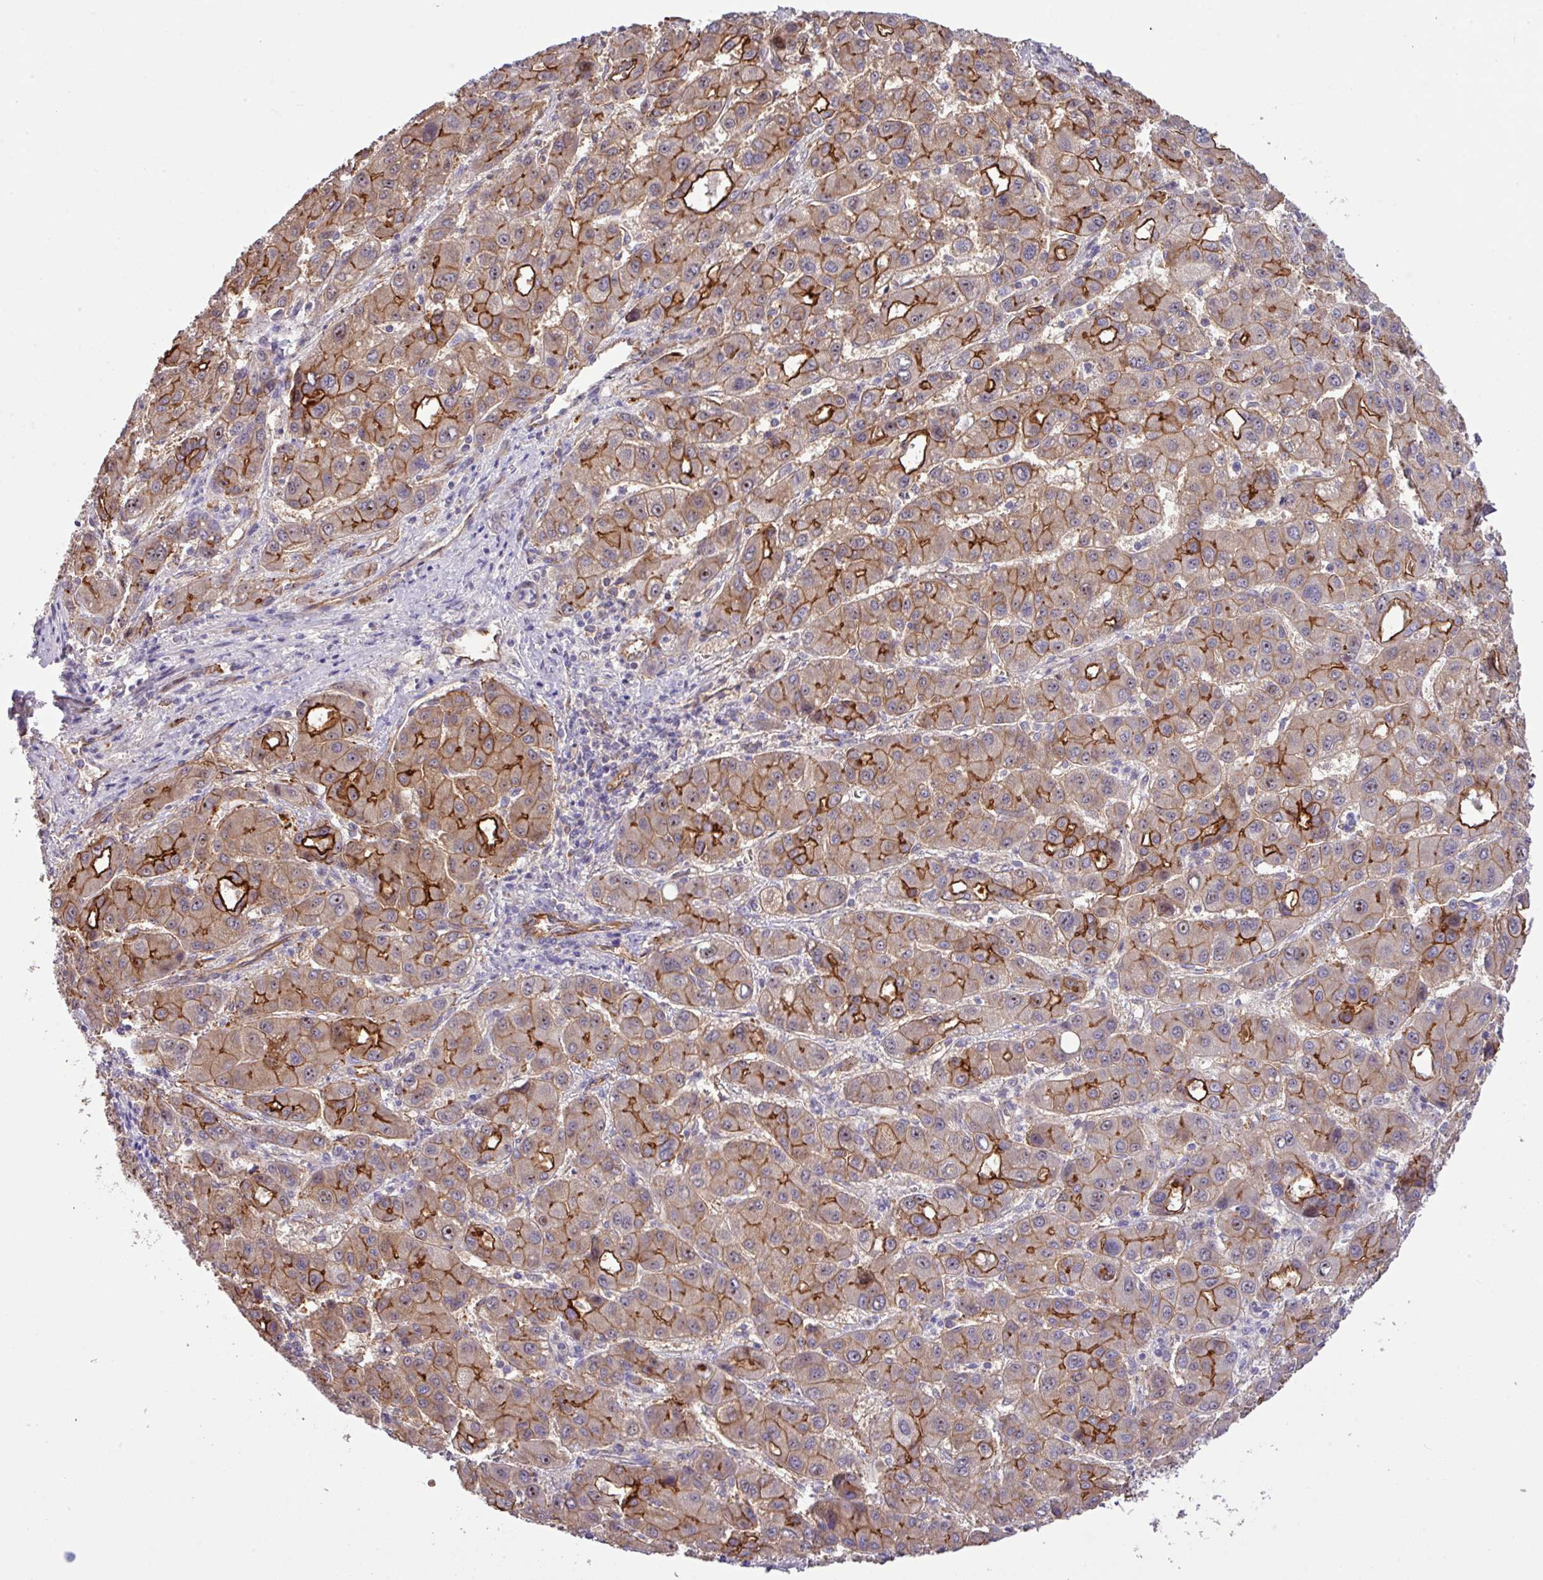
{"staining": {"intensity": "moderate", "quantity": ">75%", "location": "cytoplasmic/membranous"}, "tissue": "liver cancer", "cell_type": "Tumor cells", "image_type": "cancer", "snomed": [{"axis": "morphology", "description": "Carcinoma, Hepatocellular, NOS"}, {"axis": "topography", "description": "Liver"}], "caption": "Human hepatocellular carcinoma (liver) stained with a protein marker shows moderate staining in tumor cells.", "gene": "LRRC53", "patient": {"sex": "male", "age": 55}}